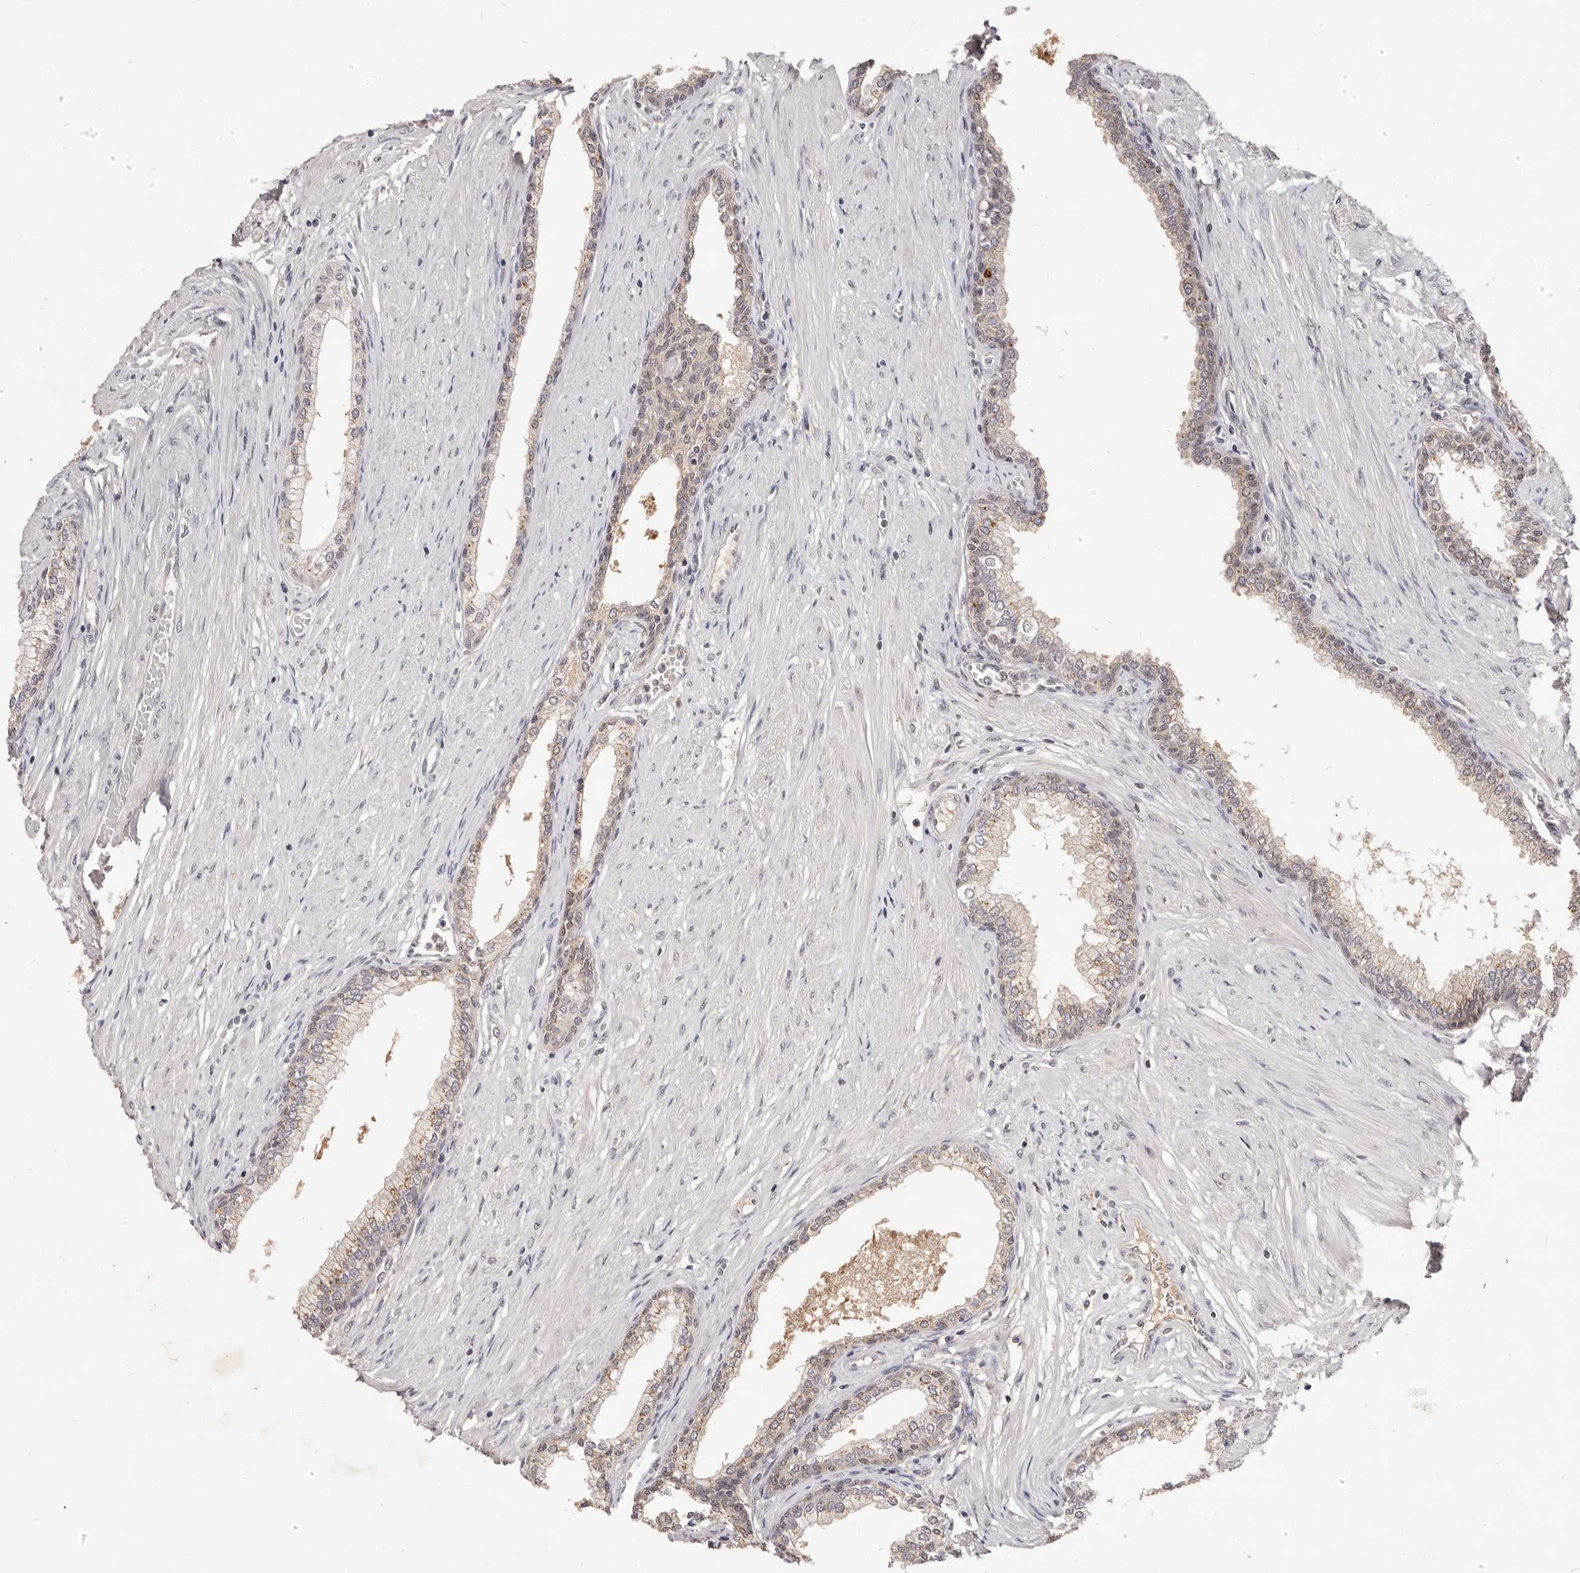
{"staining": {"intensity": "weak", "quantity": ">75%", "location": "cytoplasmic/membranous,nuclear"}, "tissue": "prostate", "cell_type": "Glandular cells", "image_type": "normal", "snomed": [{"axis": "morphology", "description": "Normal tissue, NOS"}, {"axis": "morphology", "description": "Urothelial carcinoma, Low grade"}, {"axis": "topography", "description": "Urinary bladder"}, {"axis": "topography", "description": "Prostate"}], "caption": "An immunohistochemistry (IHC) photomicrograph of normal tissue is shown. Protein staining in brown labels weak cytoplasmic/membranous,nuclear positivity in prostate within glandular cells. Immunohistochemistry (ihc) stains the protein in brown and the nuclei are stained blue.", "gene": "TSPAN13", "patient": {"sex": "male", "age": 60}}